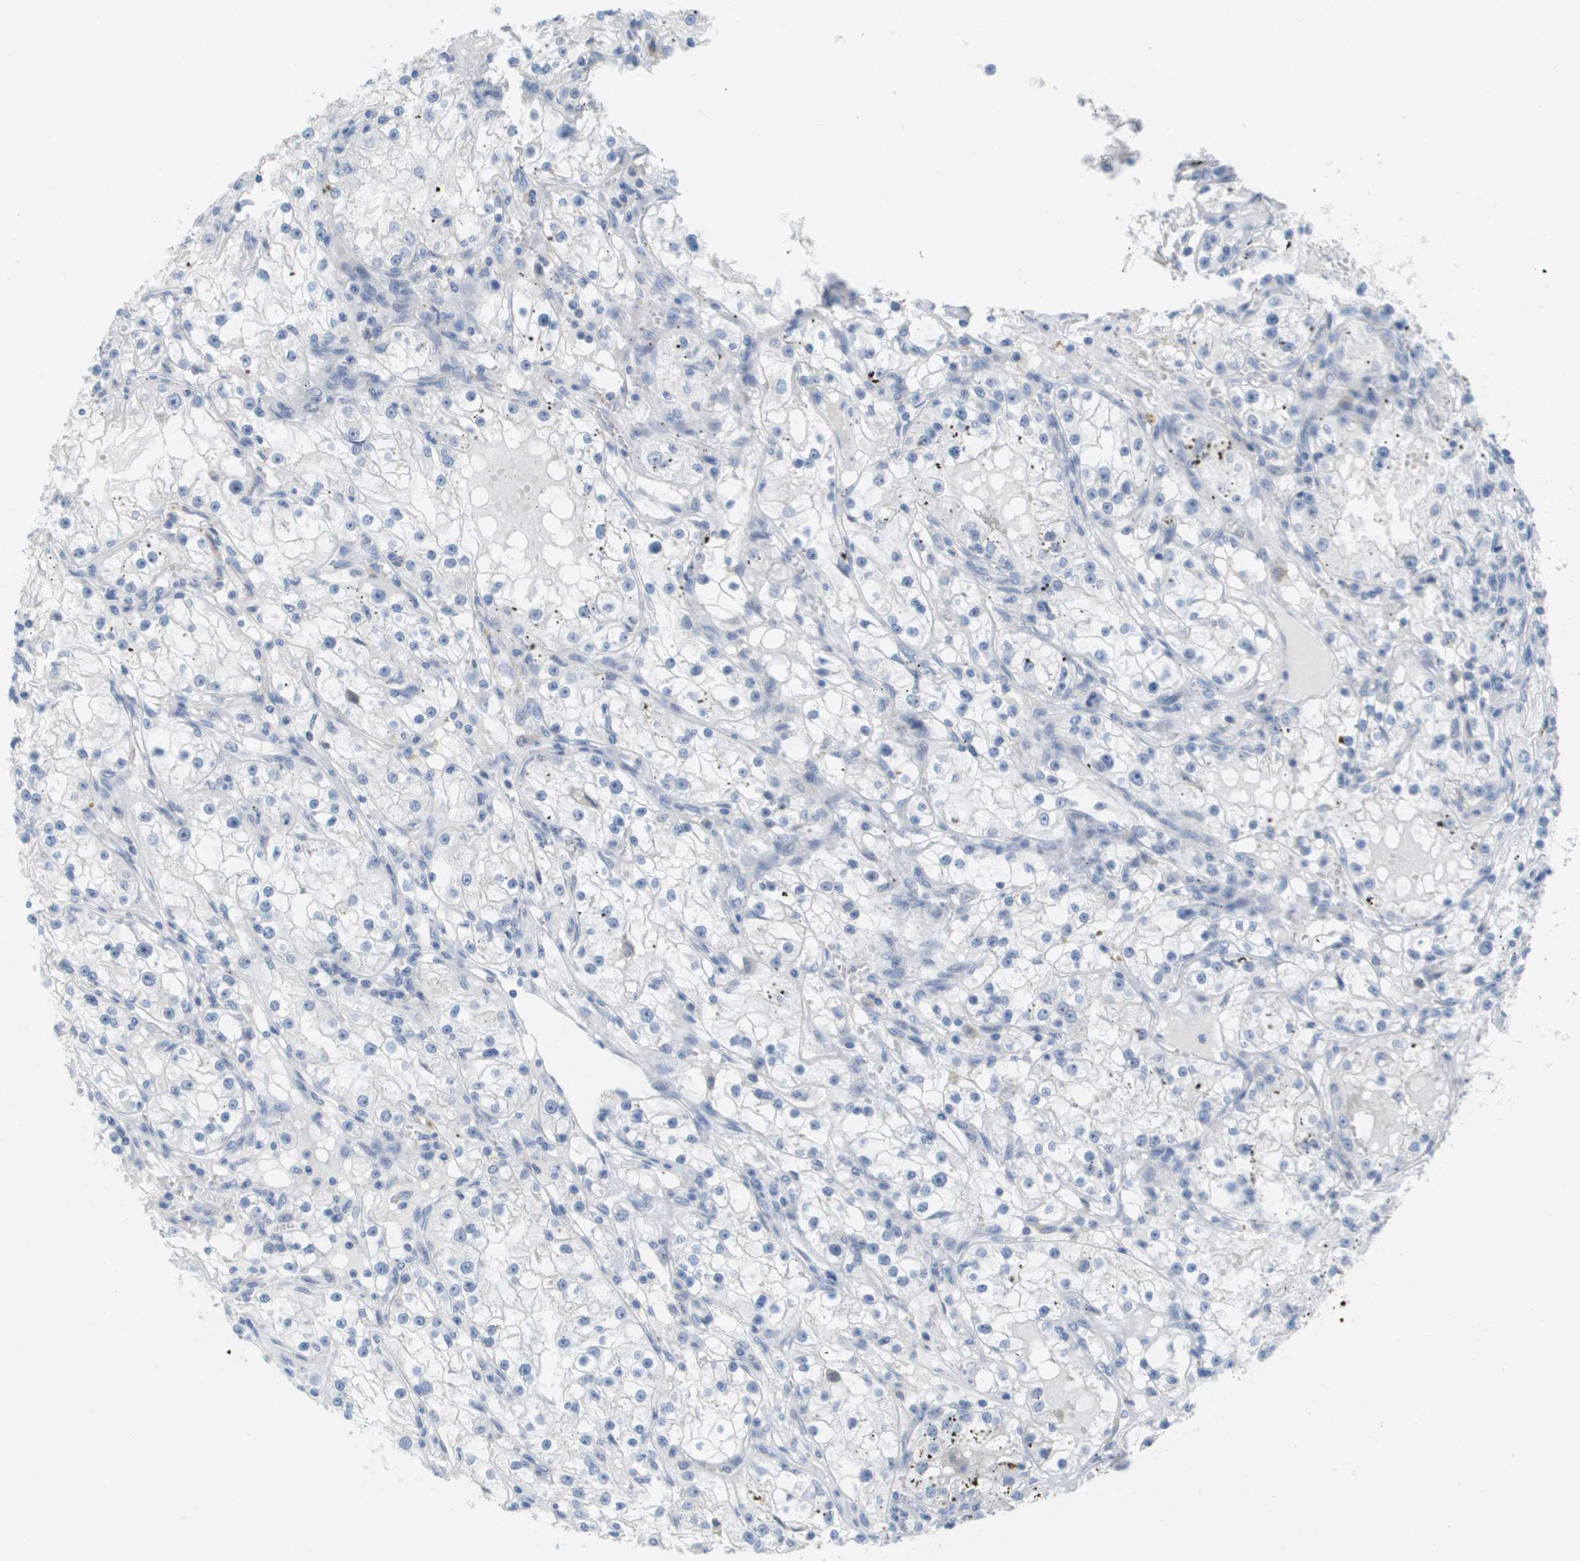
{"staining": {"intensity": "negative", "quantity": "none", "location": "none"}, "tissue": "renal cancer", "cell_type": "Tumor cells", "image_type": "cancer", "snomed": [{"axis": "morphology", "description": "Adenocarcinoma, NOS"}, {"axis": "topography", "description": "Kidney"}], "caption": "IHC micrograph of adenocarcinoma (renal) stained for a protein (brown), which demonstrates no positivity in tumor cells.", "gene": "PDE4A", "patient": {"sex": "male", "age": 56}}